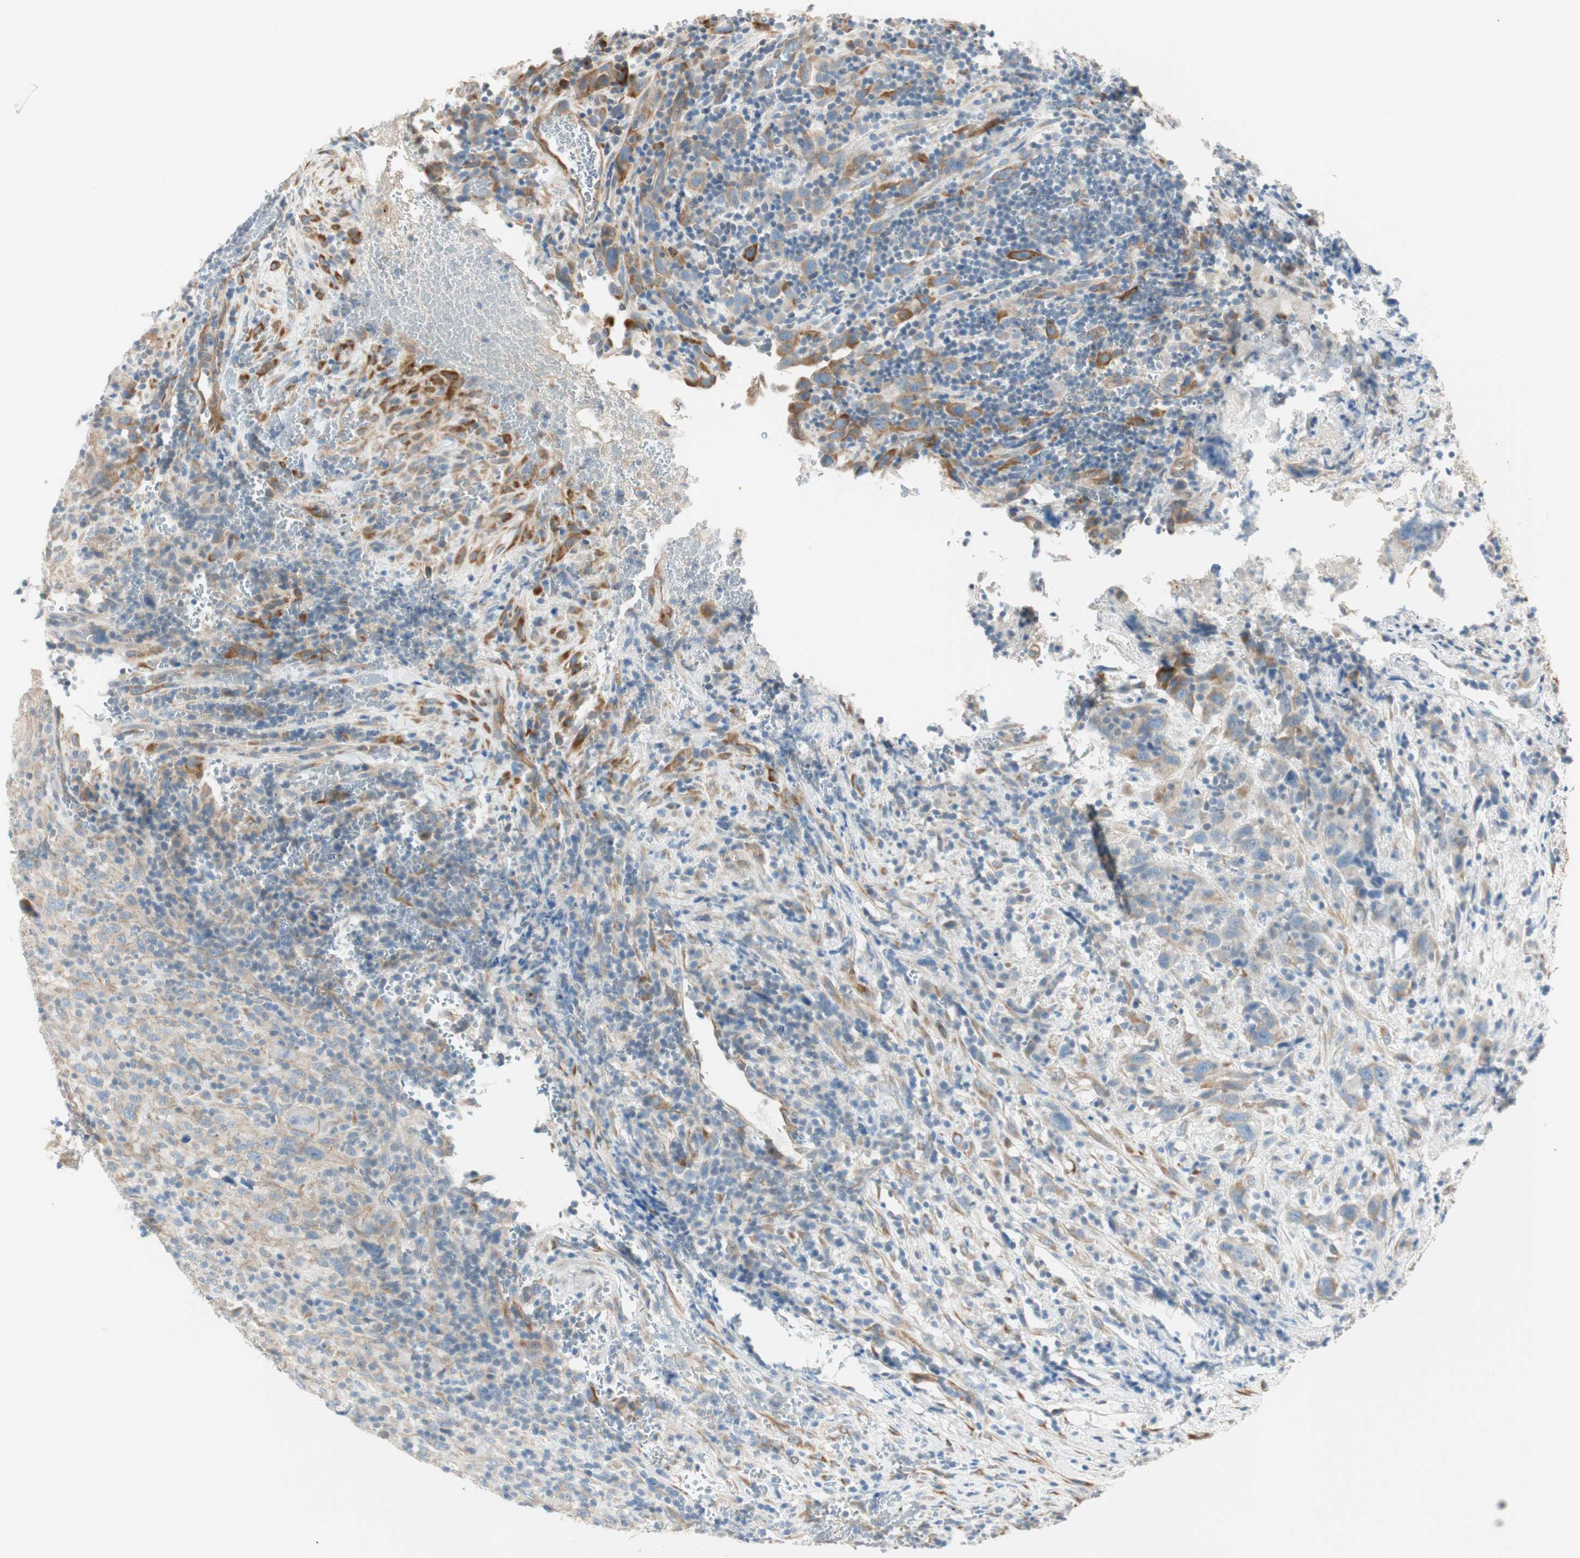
{"staining": {"intensity": "moderate", "quantity": "<25%", "location": "cytoplasmic/membranous"}, "tissue": "urothelial cancer", "cell_type": "Tumor cells", "image_type": "cancer", "snomed": [{"axis": "morphology", "description": "Urothelial carcinoma, High grade"}, {"axis": "topography", "description": "Urinary bladder"}], "caption": "Urothelial cancer tissue shows moderate cytoplasmic/membranous expression in about <25% of tumor cells", "gene": "CDK3", "patient": {"sex": "male", "age": 61}}